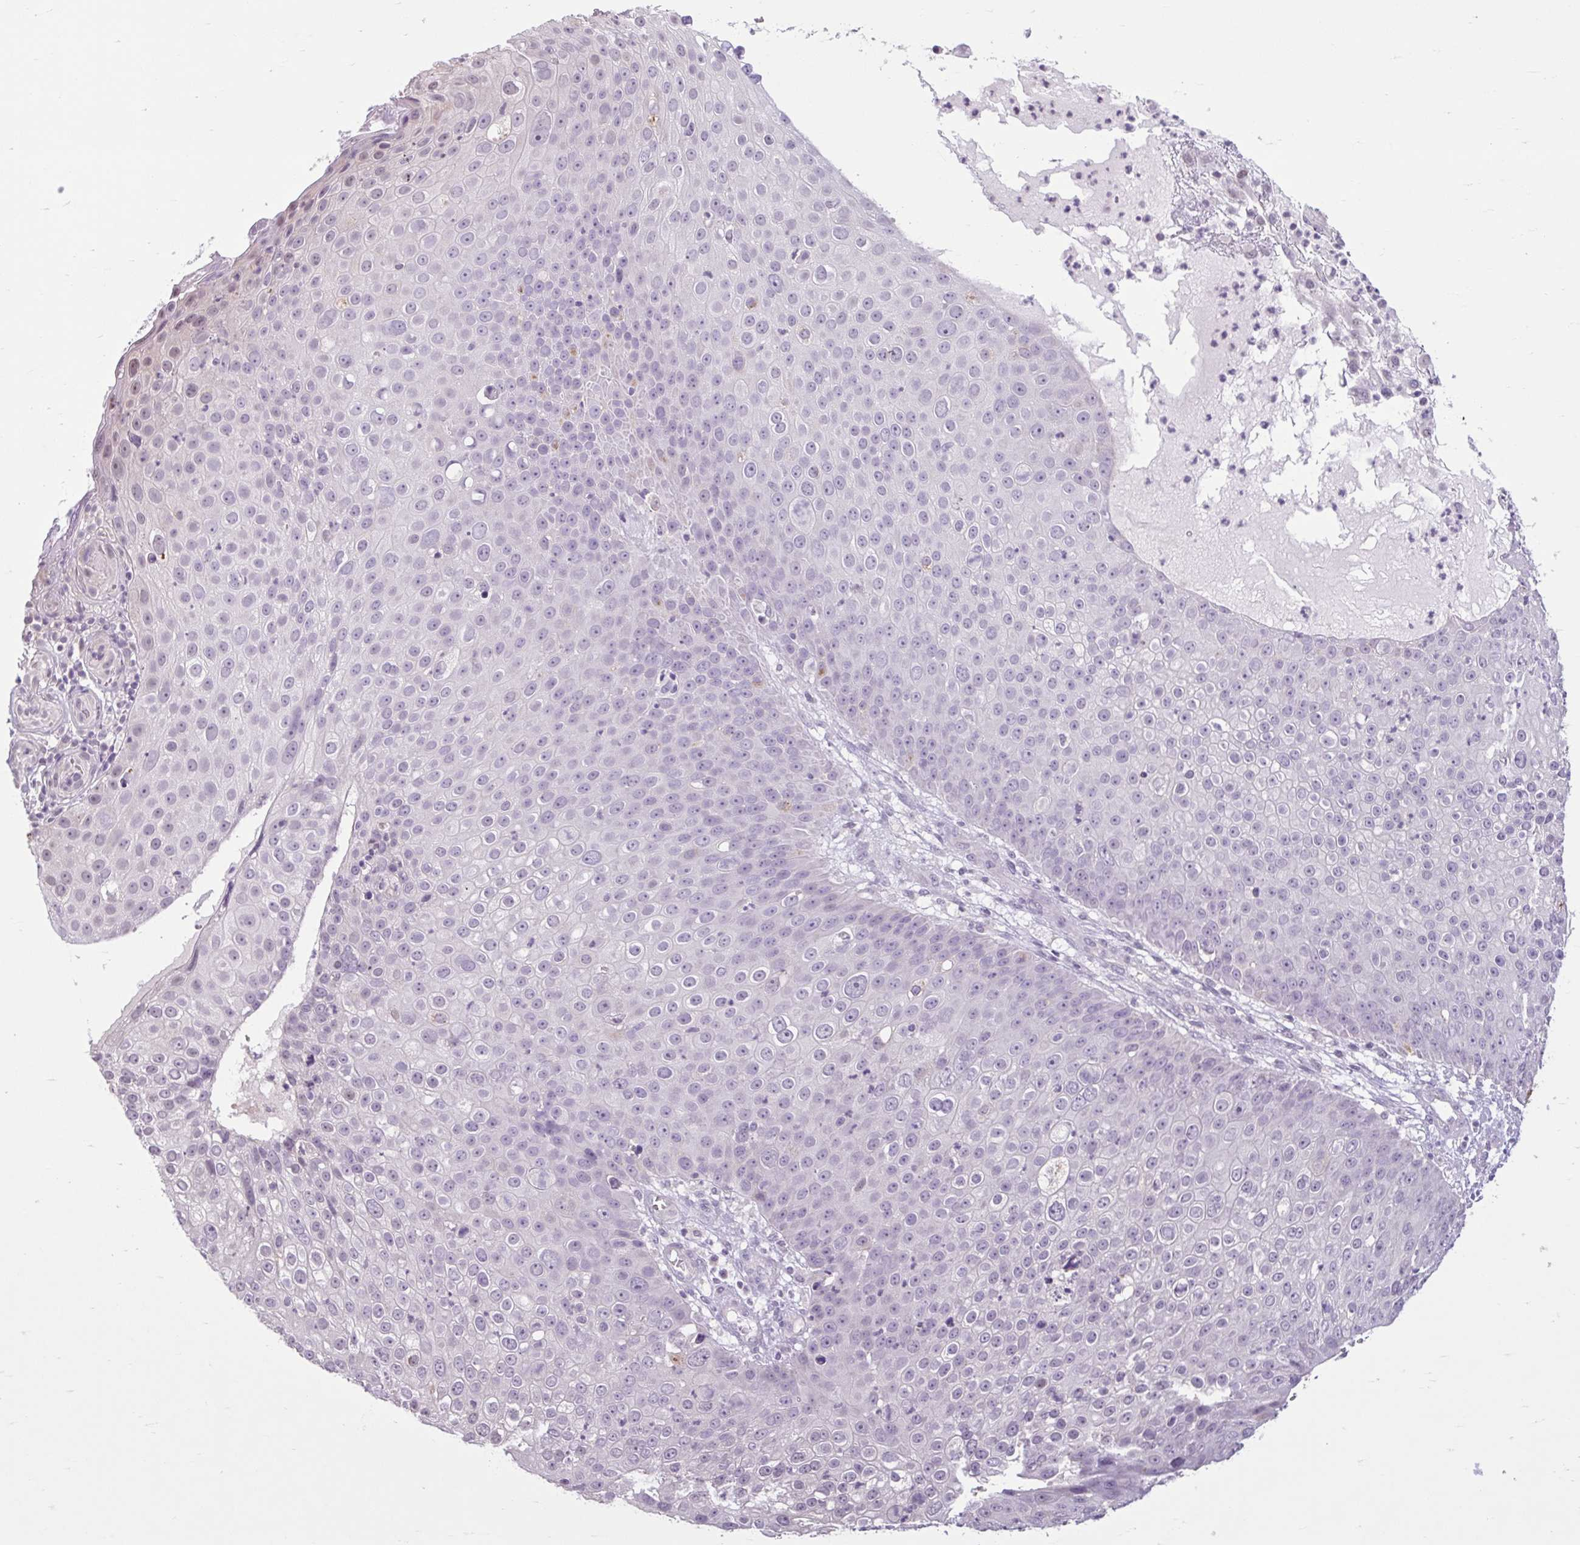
{"staining": {"intensity": "negative", "quantity": "none", "location": "none"}, "tissue": "skin cancer", "cell_type": "Tumor cells", "image_type": "cancer", "snomed": [{"axis": "morphology", "description": "Squamous cell carcinoma, NOS"}, {"axis": "topography", "description": "Skin"}], "caption": "Skin squamous cell carcinoma was stained to show a protein in brown. There is no significant staining in tumor cells.", "gene": "CDH19", "patient": {"sex": "male", "age": 71}}